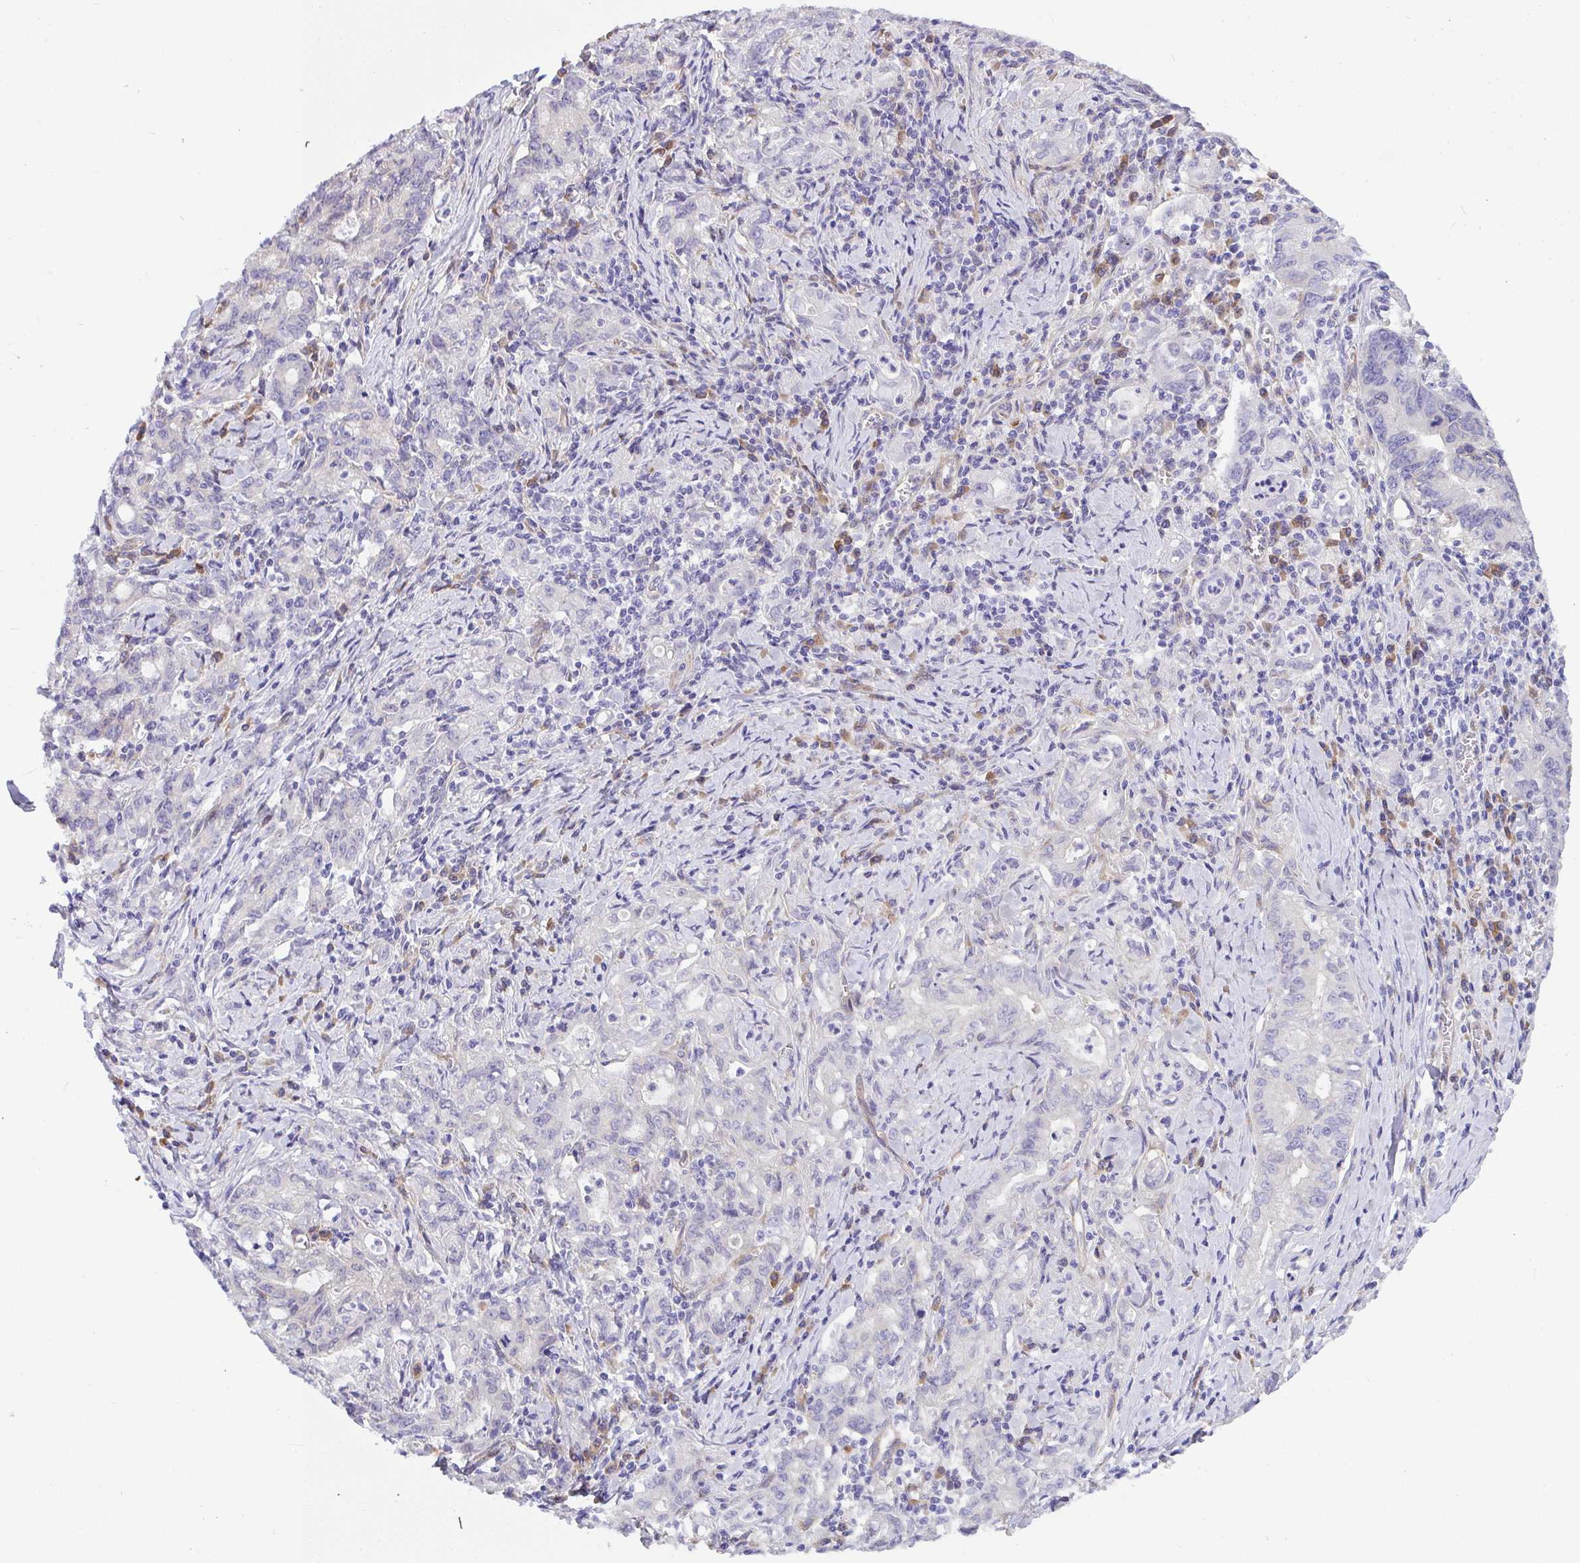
{"staining": {"intensity": "negative", "quantity": "none", "location": "none"}, "tissue": "stomach cancer", "cell_type": "Tumor cells", "image_type": "cancer", "snomed": [{"axis": "morphology", "description": "Adenocarcinoma, NOS"}, {"axis": "topography", "description": "Stomach, upper"}], "caption": "High magnification brightfield microscopy of stomach cancer (adenocarcinoma) stained with DAB (brown) and counterstained with hematoxylin (blue): tumor cells show no significant staining.", "gene": "GAB1", "patient": {"sex": "female", "age": 79}}